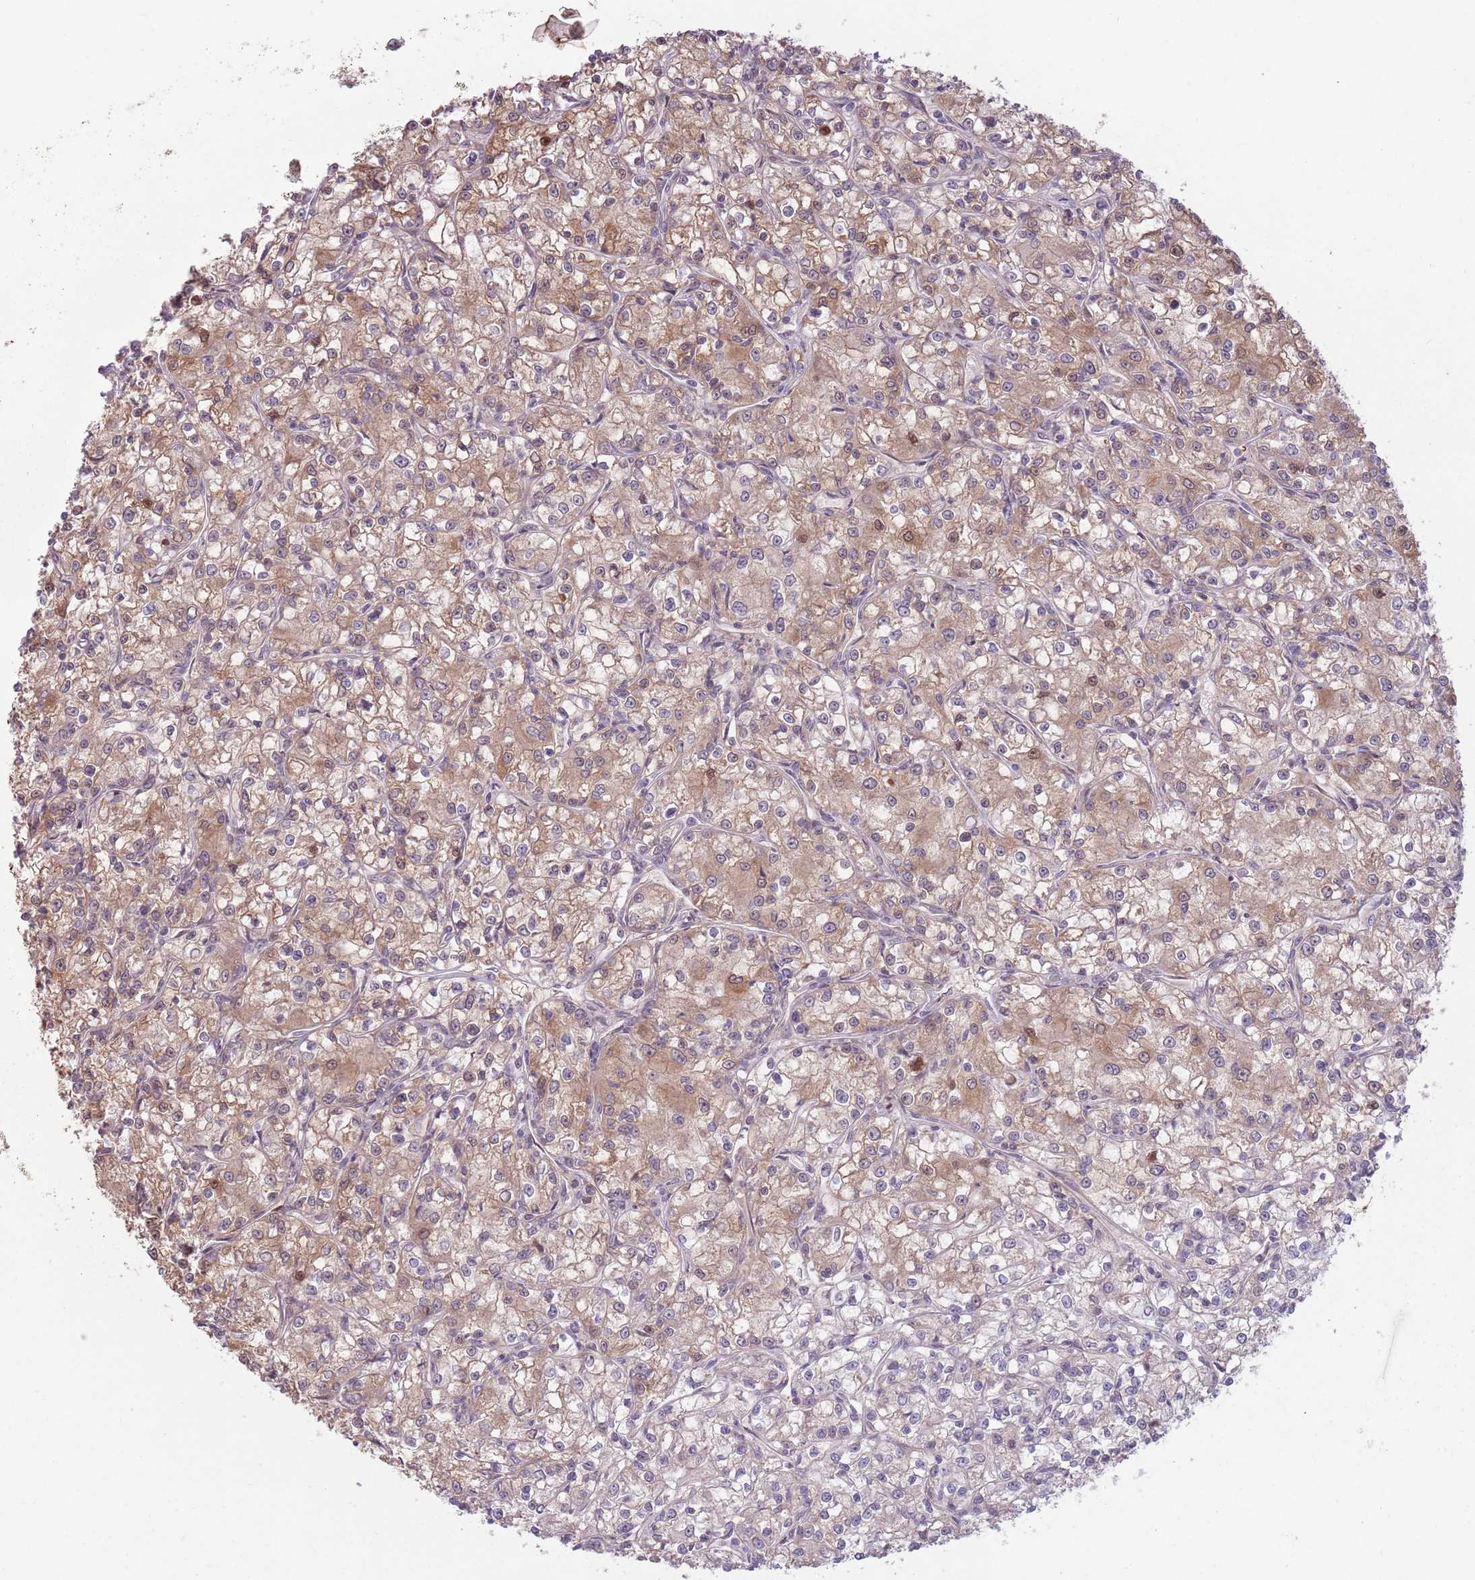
{"staining": {"intensity": "moderate", "quantity": "25%-75%", "location": "cytoplasmic/membranous,nuclear"}, "tissue": "renal cancer", "cell_type": "Tumor cells", "image_type": "cancer", "snomed": [{"axis": "morphology", "description": "Adenocarcinoma, NOS"}, {"axis": "topography", "description": "Kidney"}], "caption": "Immunohistochemistry histopathology image of neoplastic tissue: renal cancer stained using immunohistochemistry exhibits medium levels of moderate protein expression localized specifically in the cytoplasmic/membranous and nuclear of tumor cells, appearing as a cytoplasmic/membranous and nuclear brown color.", "gene": "CCDC154", "patient": {"sex": "female", "age": 59}}